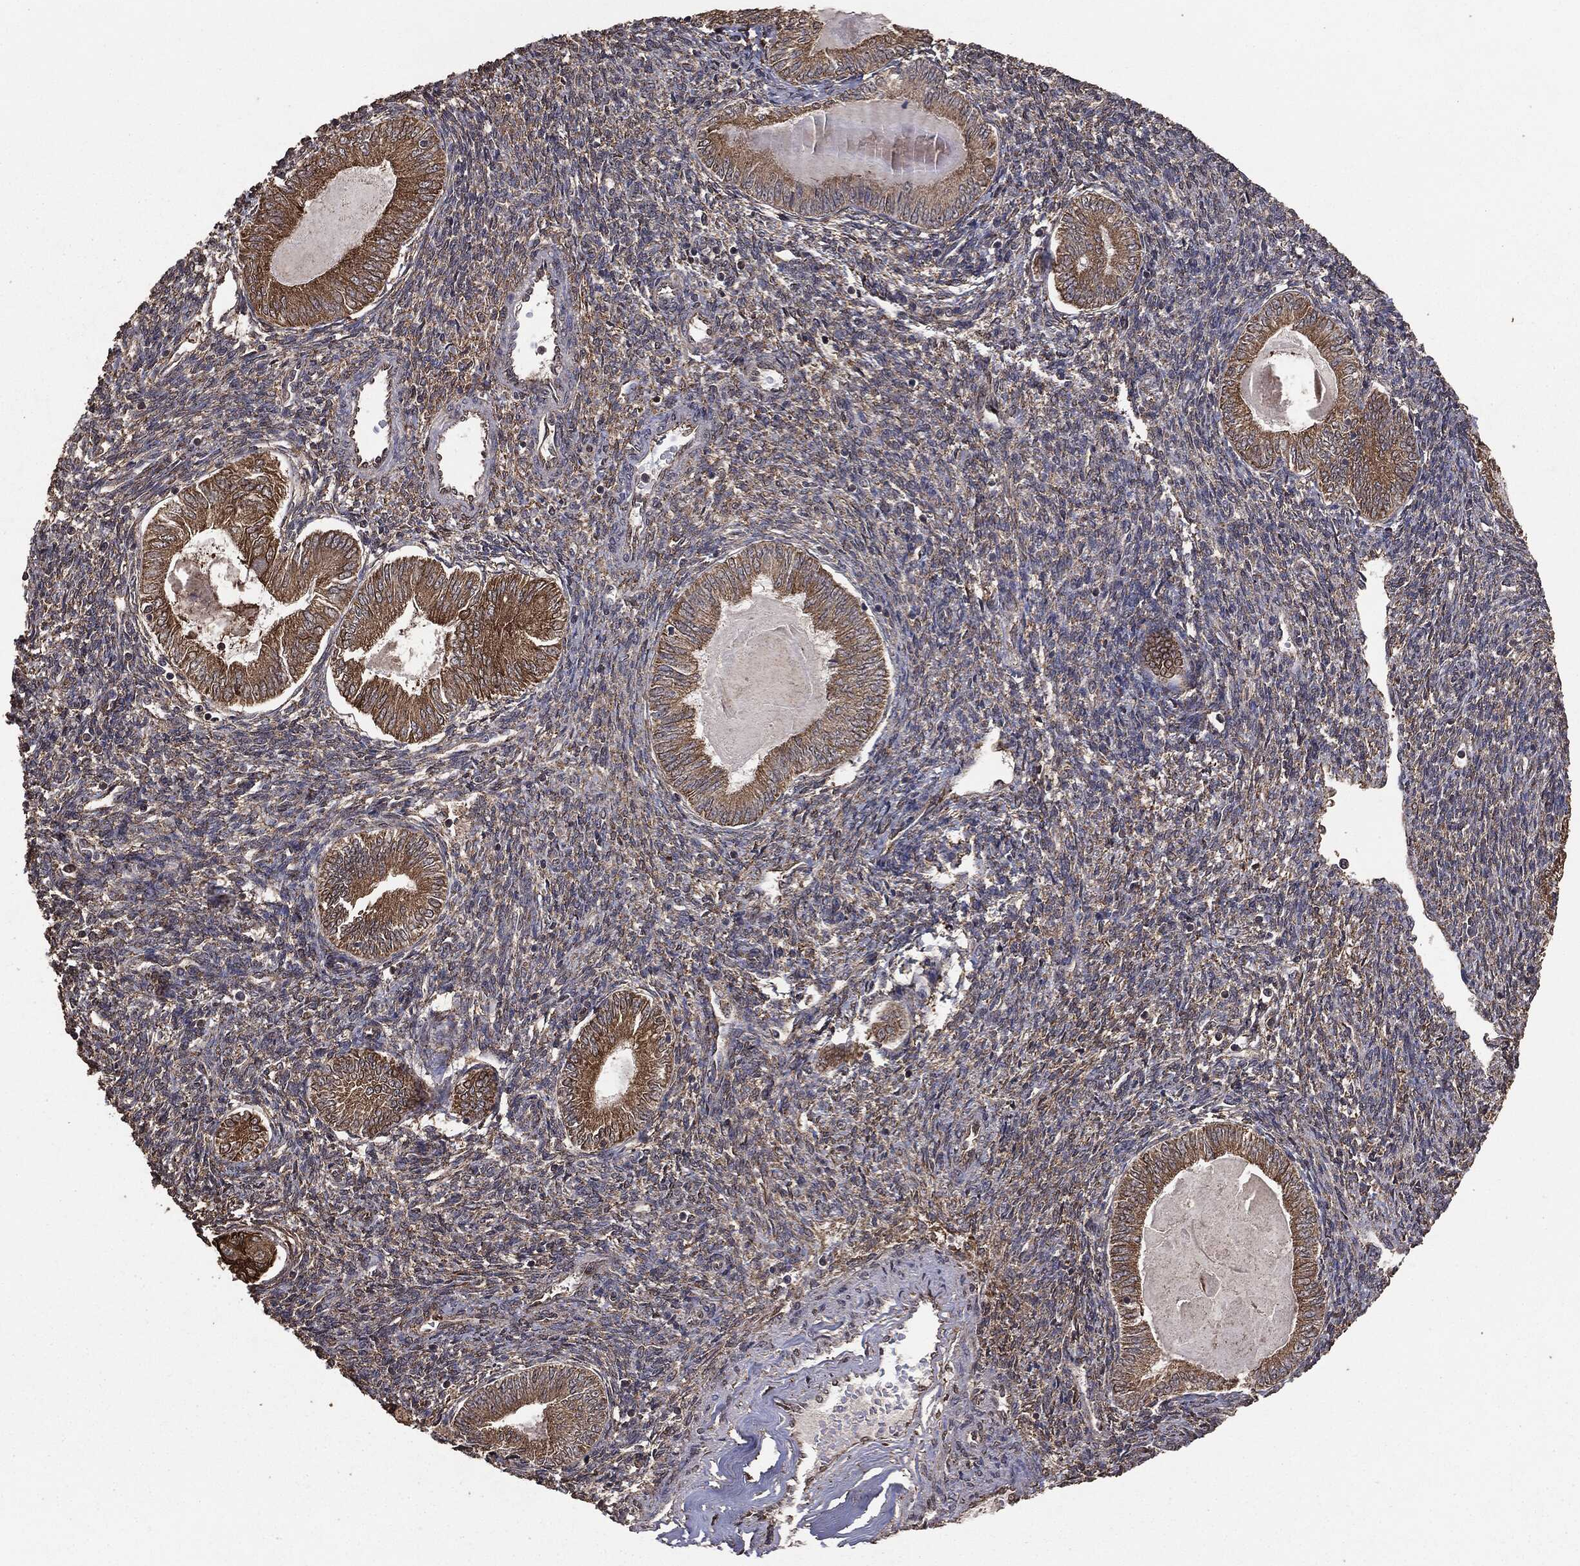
{"staining": {"intensity": "strong", "quantity": "25%-75%", "location": "cytoplasmic/membranous"}, "tissue": "endometrial cancer", "cell_type": "Tumor cells", "image_type": "cancer", "snomed": [{"axis": "morphology", "description": "Carcinoma, NOS"}, {"axis": "topography", "description": "Uterus"}], "caption": "This micrograph displays IHC staining of human carcinoma (endometrial), with high strong cytoplasmic/membranous positivity in about 25%-75% of tumor cells.", "gene": "MTOR", "patient": {"sex": "female", "age": 76}}